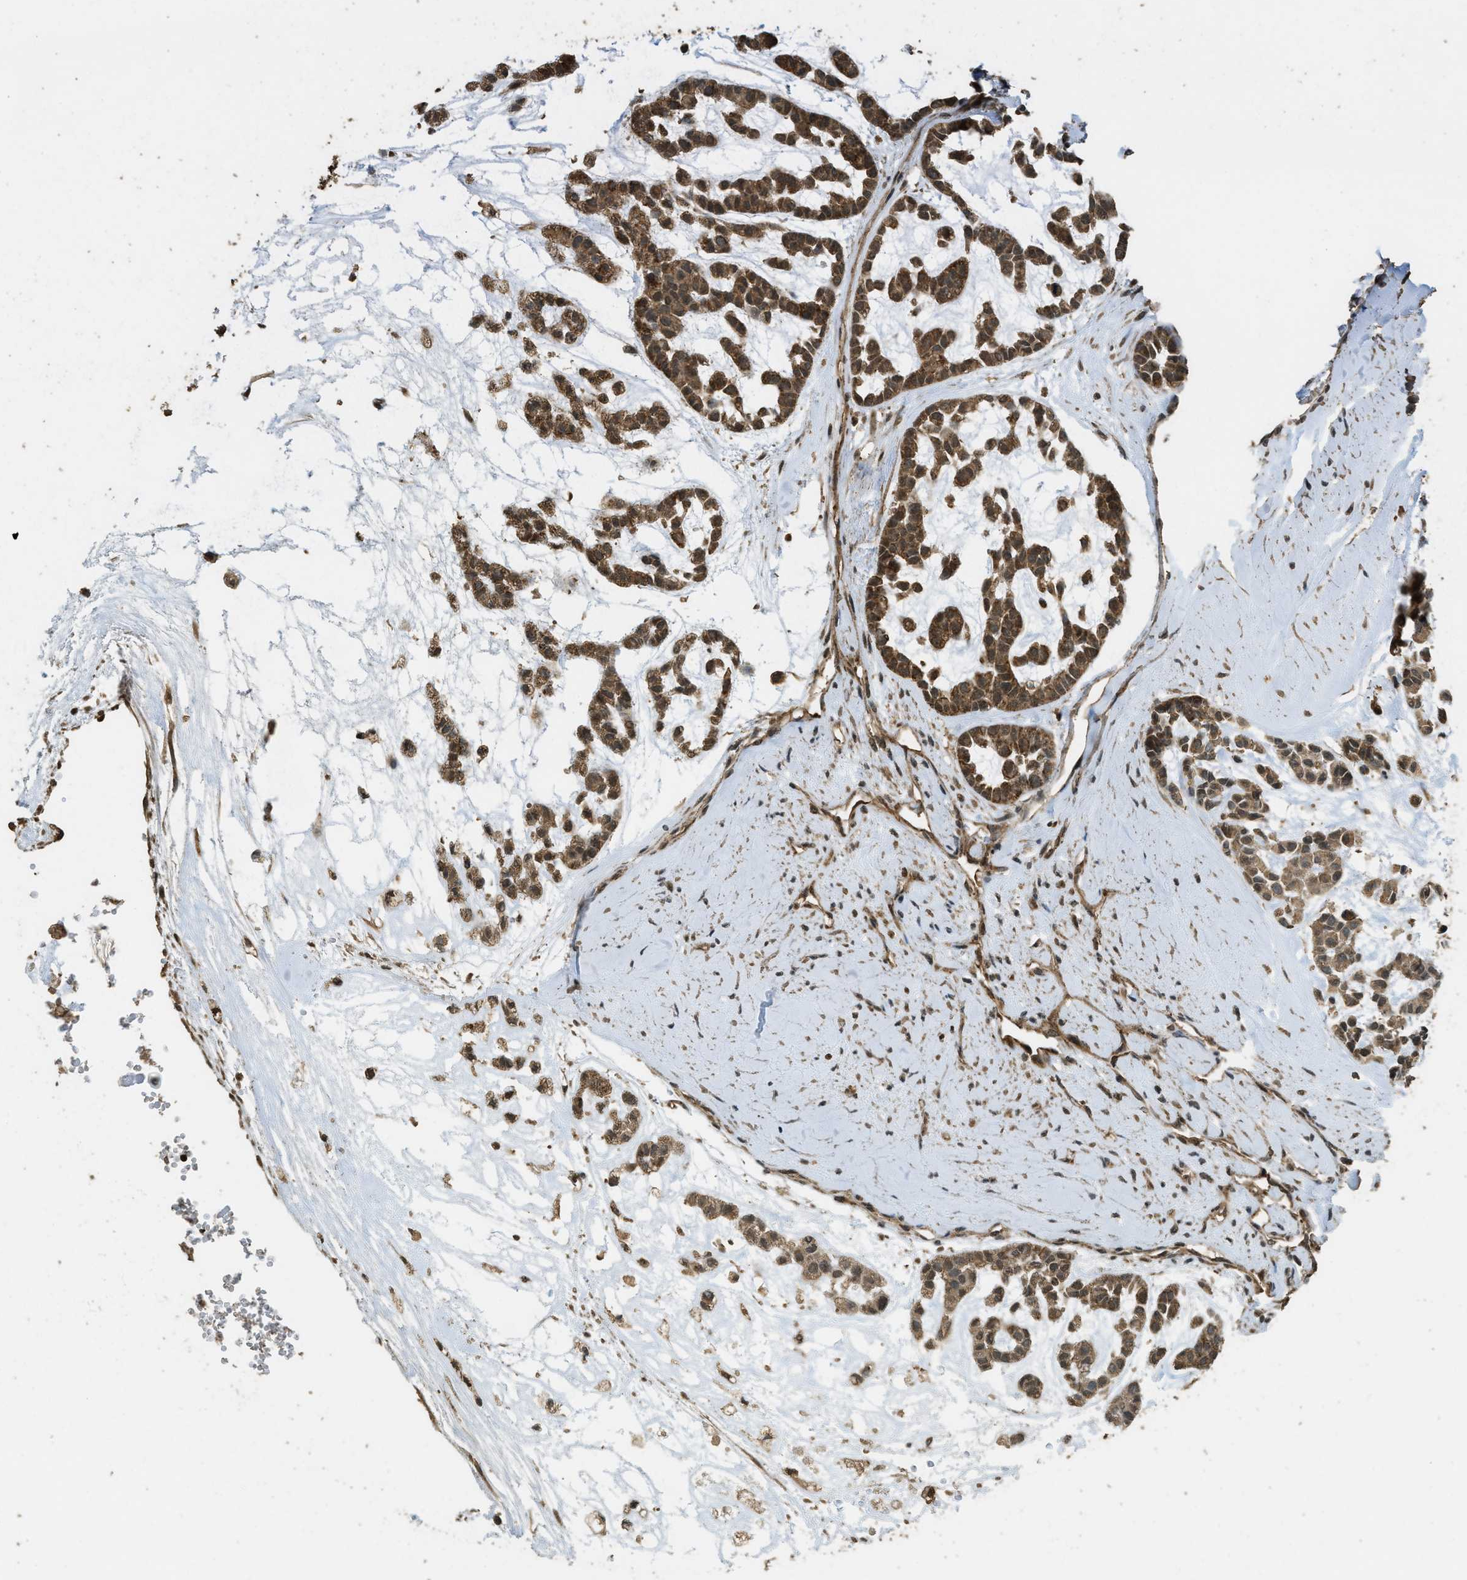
{"staining": {"intensity": "strong", "quantity": ">75%", "location": "cytoplasmic/membranous"}, "tissue": "head and neck cancer", "cell_type": "Tumor cells", "image_type": "cancer", "snomed": [{"axis": "morphology", "description": "Adenocarcinoma, NOS"}, {"axis": "morphology", "description": "Adenoma, NOS"}, {"axis": "topography", "description": "Head-Neck"}], "caption": "A high amount of strong cytoplasmic/membranous expression is present in about >75% of tumor cells in head and neck cancer (adenoma) tissue.", "gene": "CTPS1", "patient": {"sex": "female", "age": 55}}